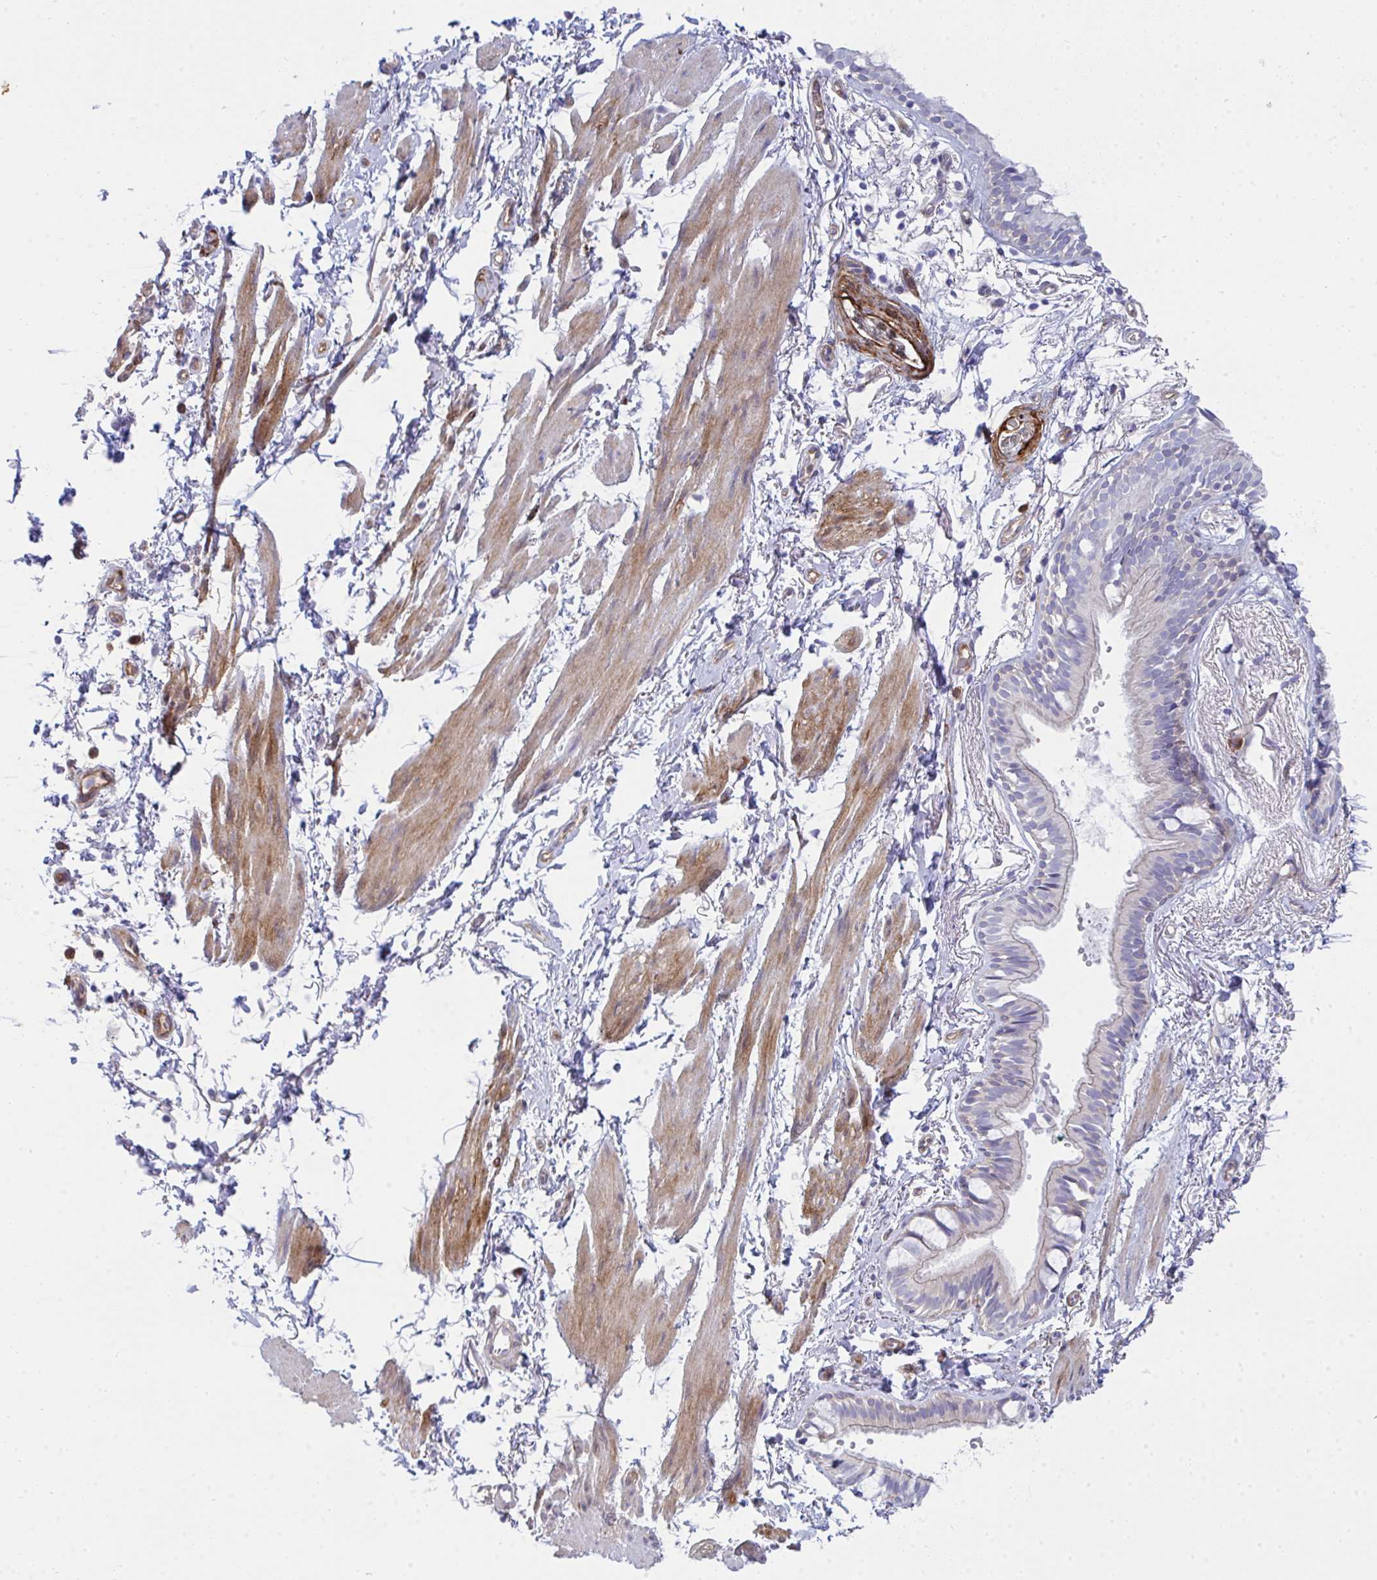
{"staining": {"intensity": "negative", "quantity": "none", "location": "none"}, "tissue": "bronchus", "cell_type": "Respiratory epithelial cells", "image_type": "normal", "snomed": [{"axis": "morphology", "description": "Normal tissue, NOS"}, {"axis": "topography", "description": "Cartilage tissue"}, {"axis": "topography", "description": "Bronchus"}, {"axis": "topography", "description": "Peripheral nerve tissue"}], "caption": "This is an immunohistochemistry (IHC) photomicrograph of benign human bronchus. There is no expression in respiratory epithelial cells.", "gene": "GAB1", "patient": {"sex": "female", "age": 59}}